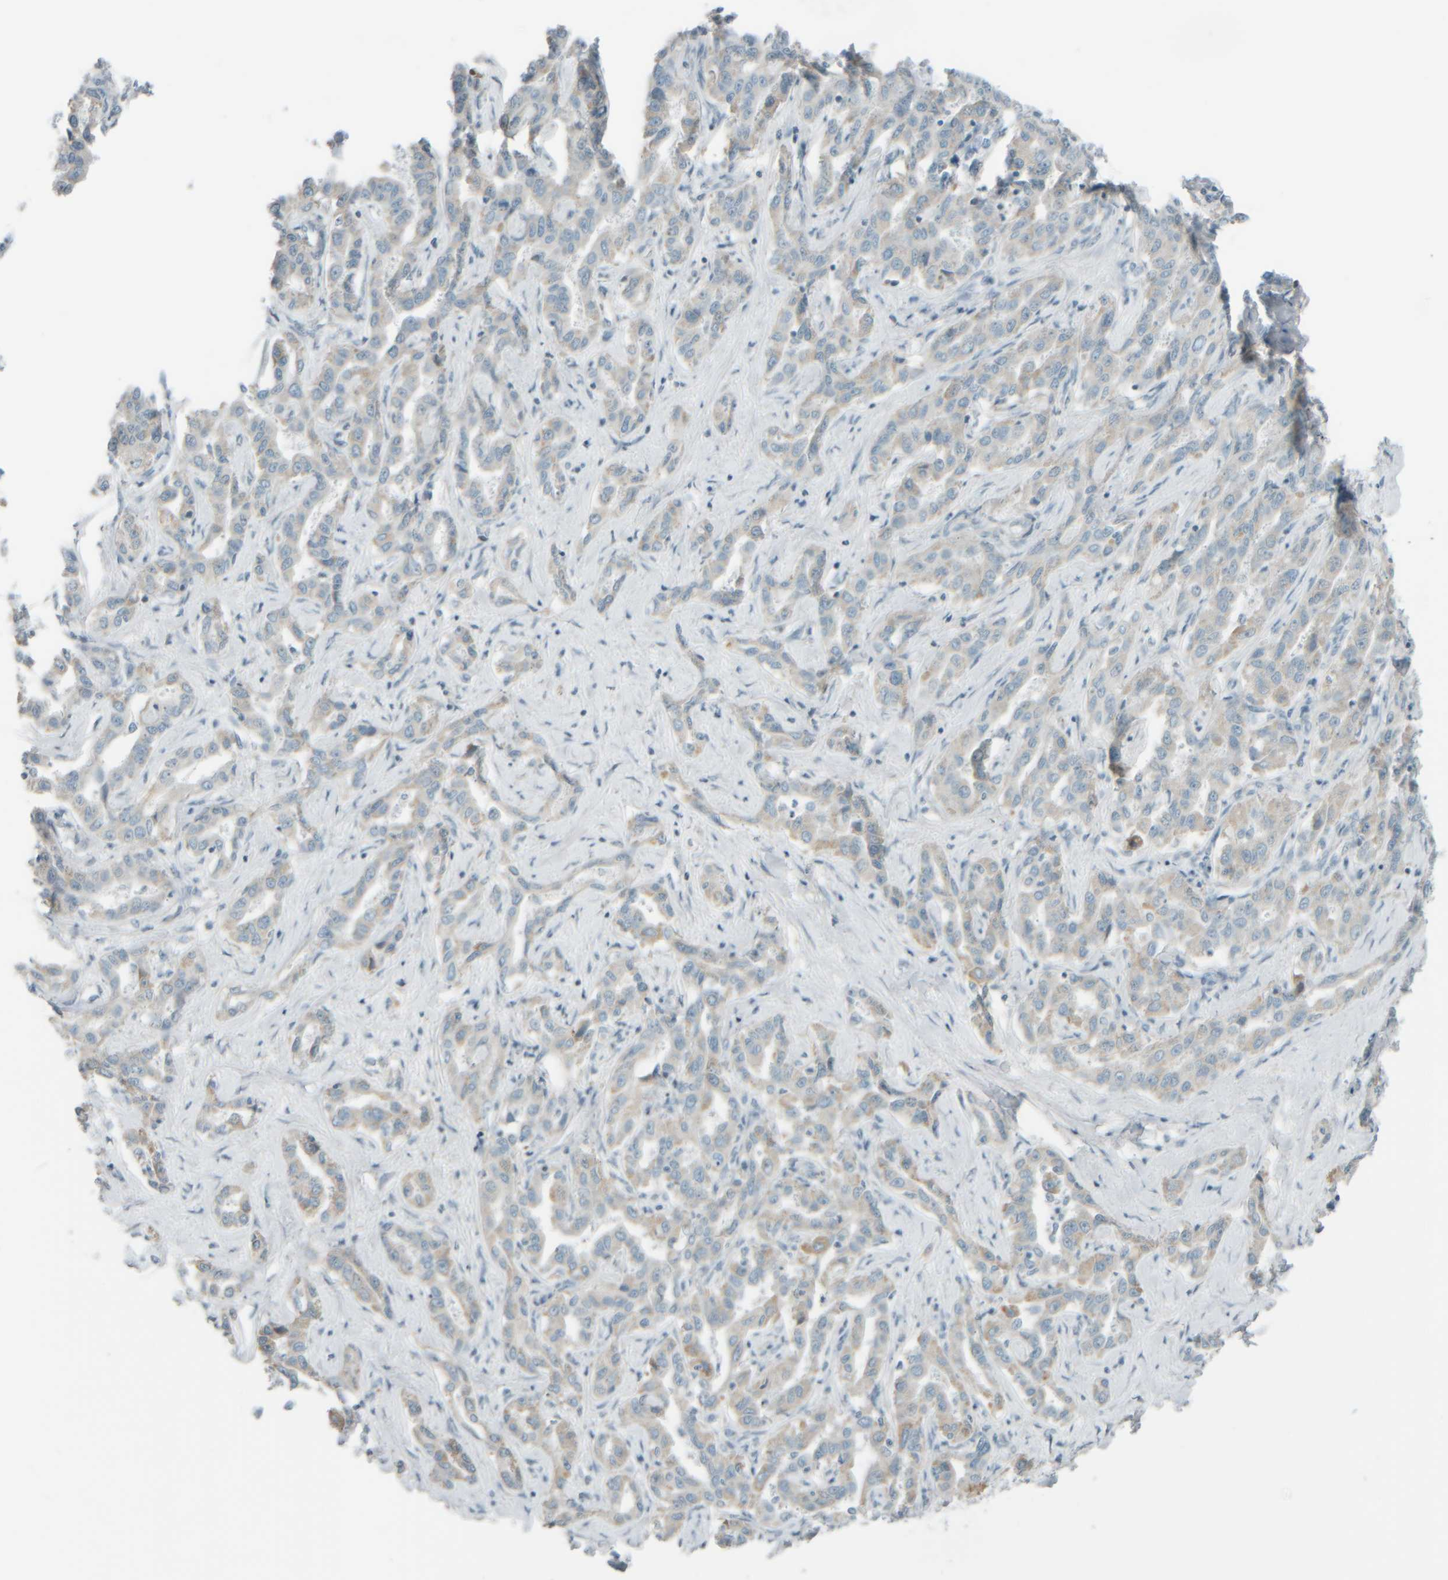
{"staining": {"intensity": "weak", "quantity": "<25%", "location": "cytoplasmic/membranous"}, "tissue": "liver cancer", "cell_type": "Tumor cells", "image_type": "cancer", "snomed": [{"axis": "morphology", "description": "Cholangiocarcinoma"}, {"axis": "topography", "description": "Liver"}], "caption": "Immunohistochemistry of human liver cancer (cholangiocarcinoma) demonstrates no expression in tumor cells. Brightfield microscopy of IHC stained with DAB (brown) and hematoxylin (blue), captured at high magnification.", "gene": "PTGES3L-AARSD1", "patient": {"sex": "male", "age": 59}}